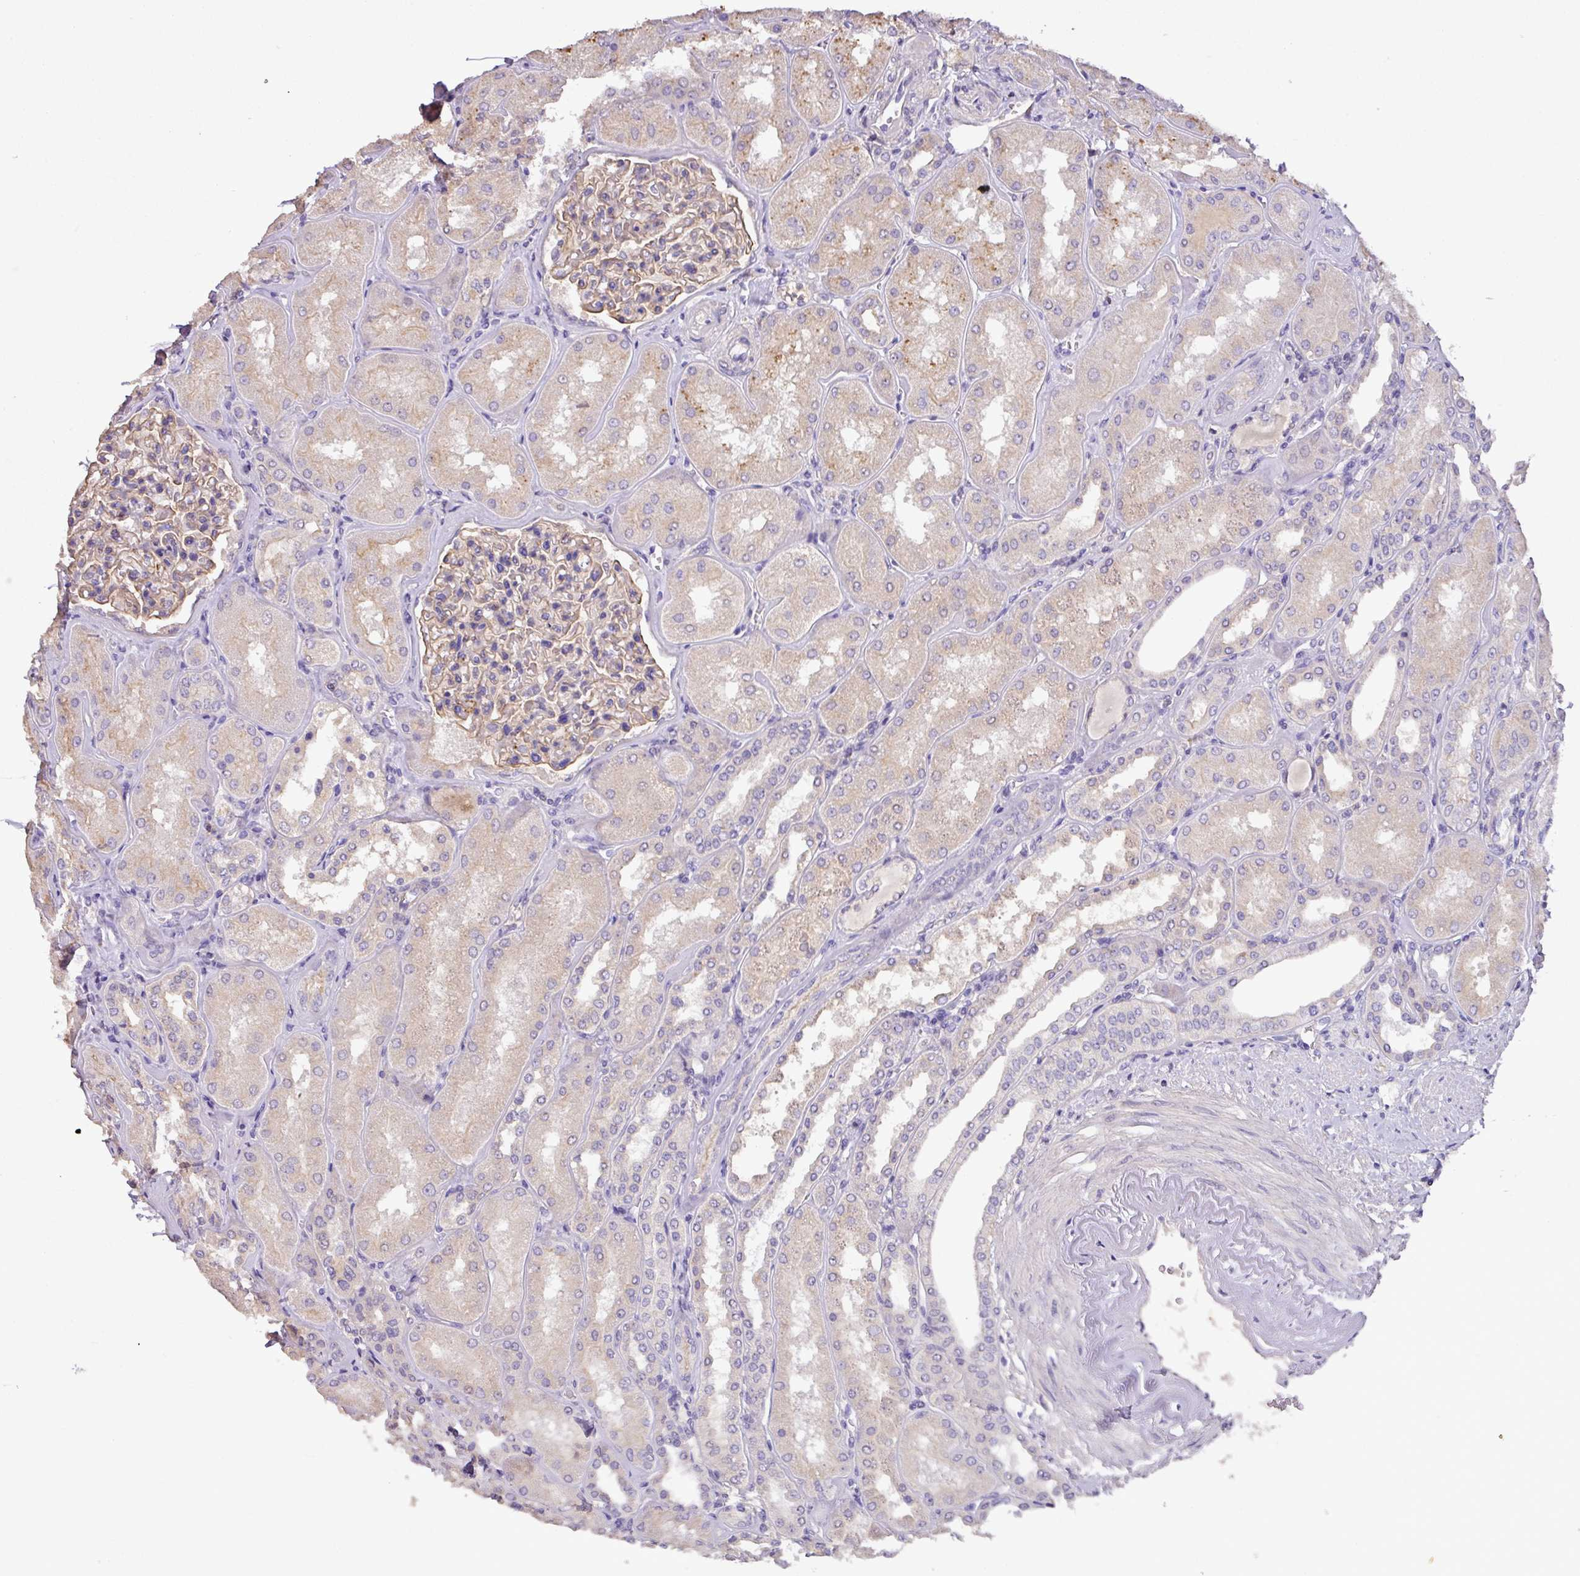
{"staining": {"intensity": "moderate", "quantity": "25%-75%", "location": "cytoplasmic/membranous"}, "tissue": "kidney", "cell_type": "Cells in glomeruli", "image_type": "normal", "snomed": [{"axis": "morphology", "description": "Normal tissue, NOS"}, {"axis": "topography", "description": "Kidney"}], "caption": "This histopathology image shows immunohistochemistry staining of benign kidney, with medium moderate cytoplasmic/membranous staining in about 25%-75% of cells in glomeruli.", "gene": "AGR3", "patient": {"sex": "male", "age": 61}}